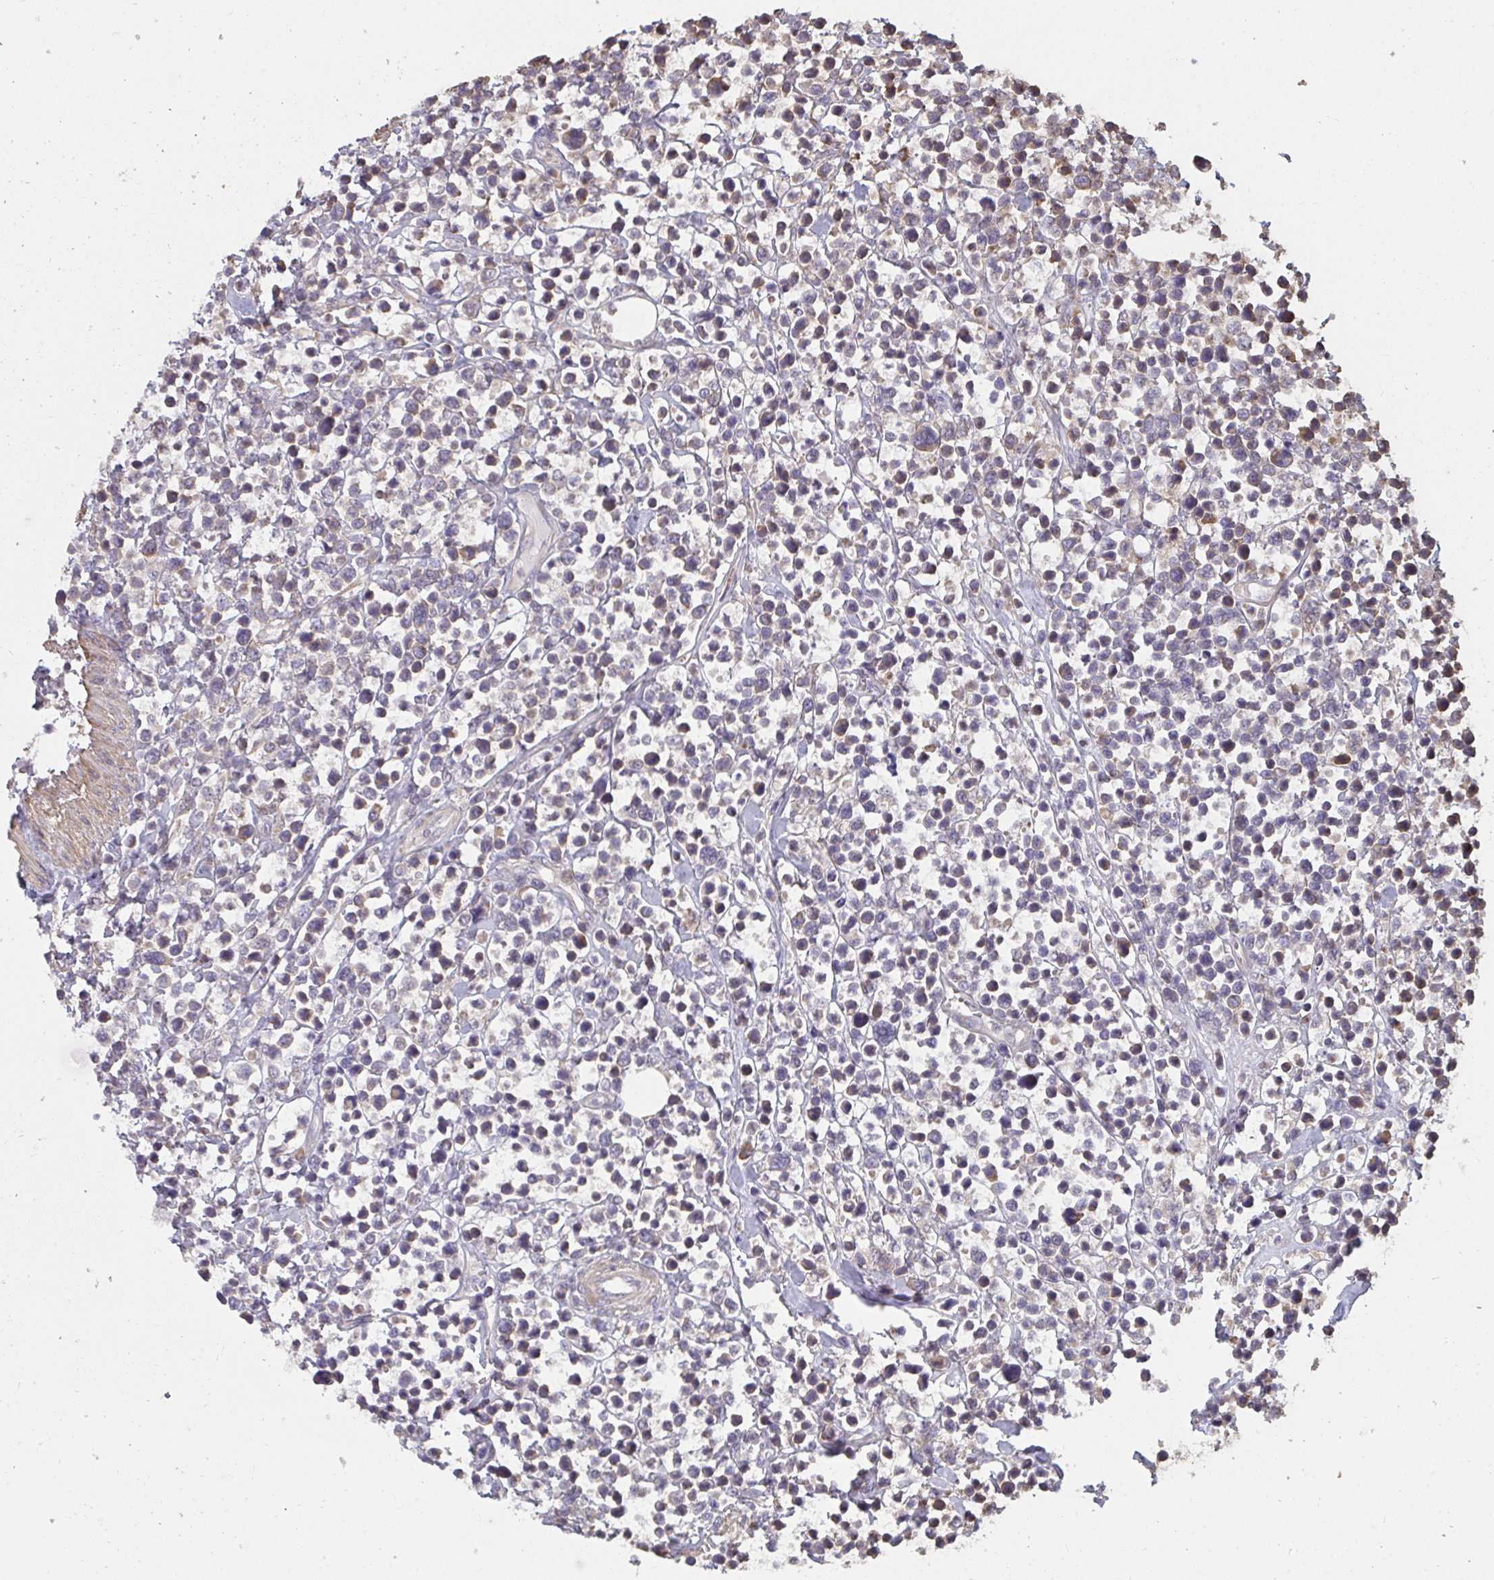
{"staining": {"intensity": "weak", "quantity": "<25%", "location": "cytoplasmic/membranous"}, "tissue": "lymphoma", "cell_type": "Tumor cells", "image_type": "cancer", "snomed": [{"axis": "morphology", "description": "Malignant lymphoma, non-Hodgkin's type, High grade"}, {"axis": "topography", "description": "Soft tissue"}], "caption": "Immunohistochemical staining of lymphoma exhibits no significant positivity in tumor cells.", "gene": "ZFYVE28", "patient": {"sex": "female", "age": 56}}